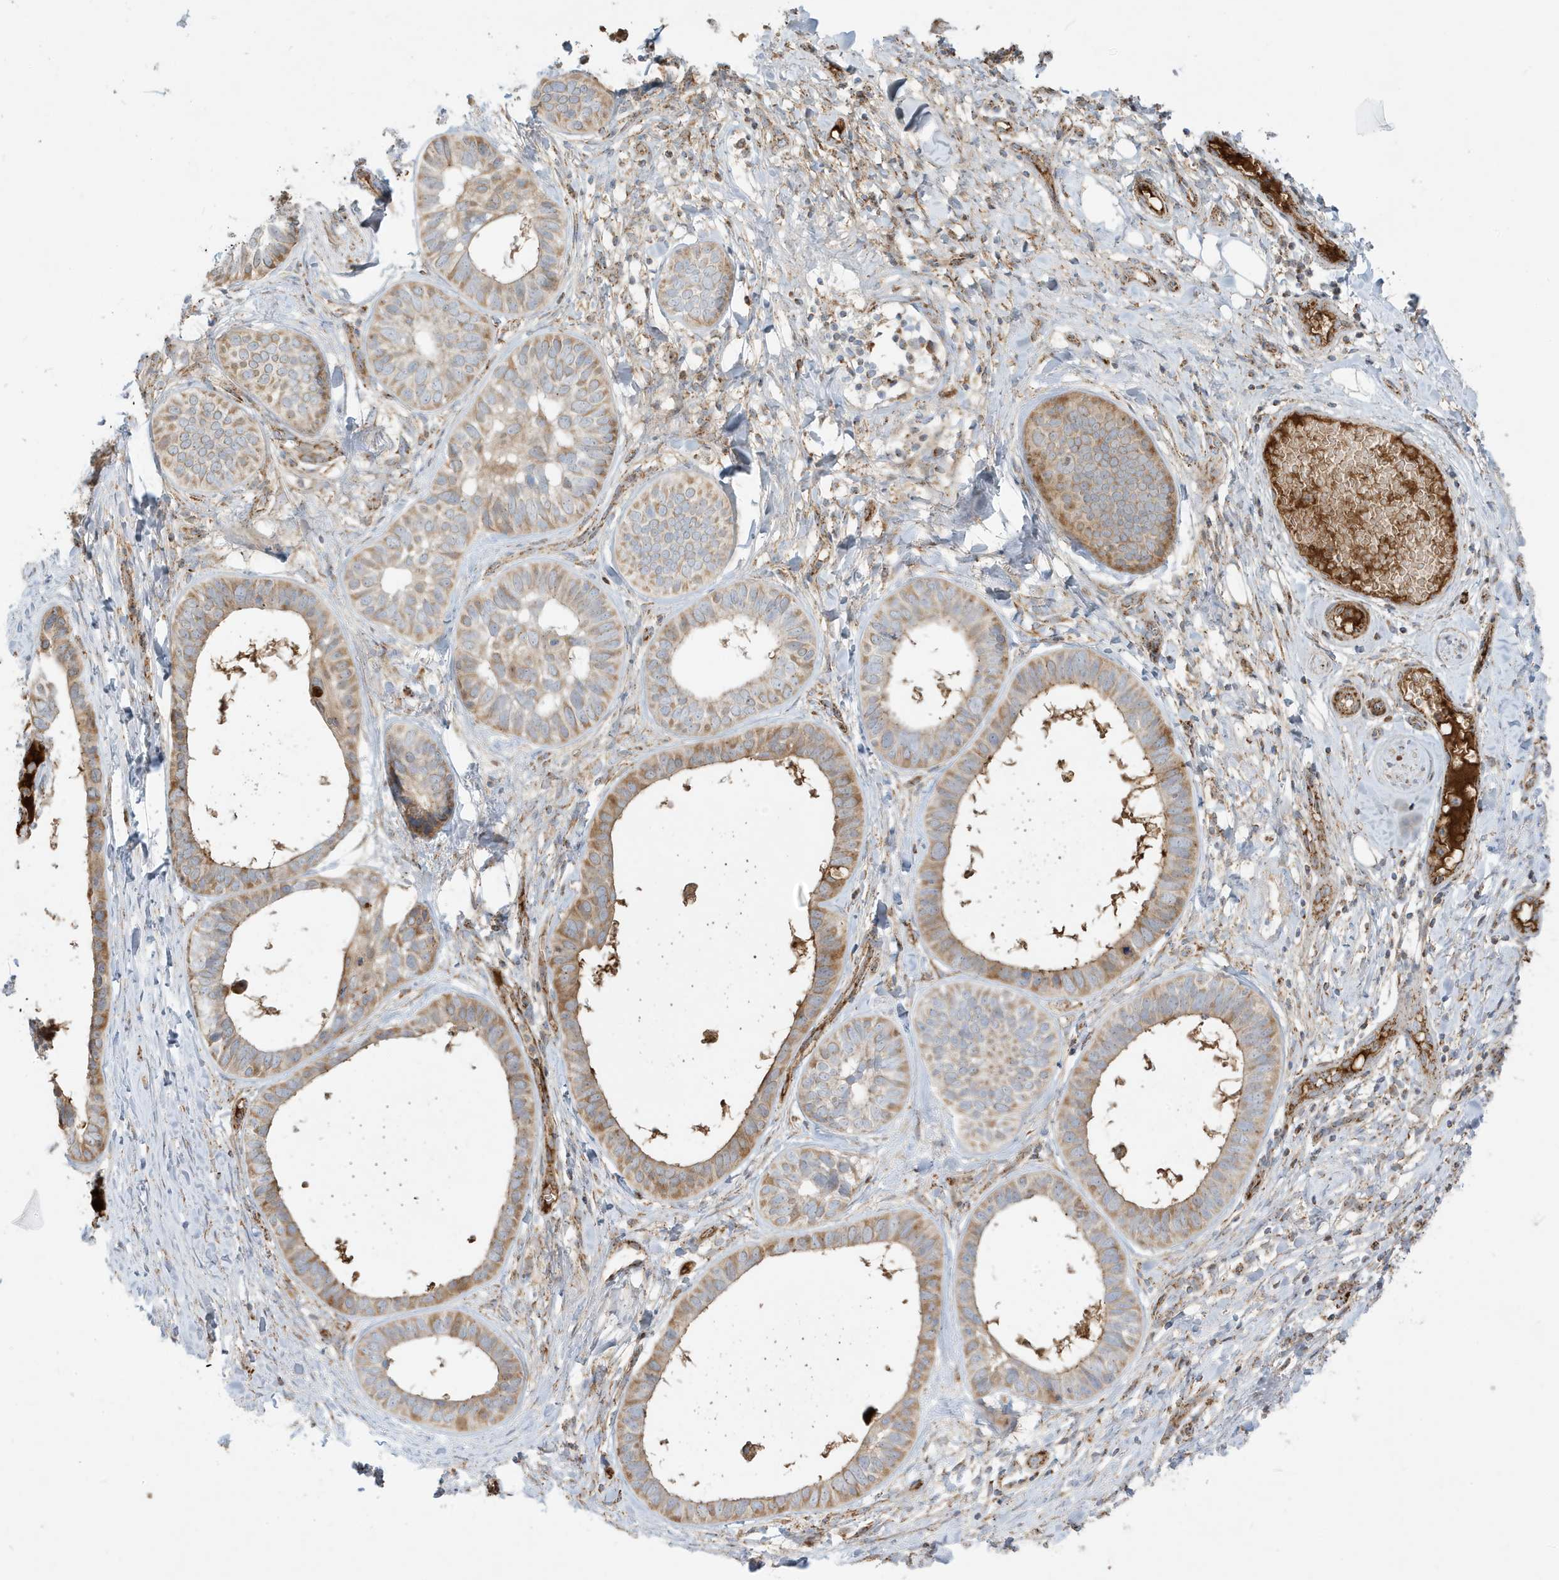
{"staining": {"intensity": "moderate", "quantity": ">75%", "location": "cytoplasmic/membranous"}, "tissue": "skin cancer", "cell_type": "Tumor cells", "image_type": "cancer", "snomed": [{"axis": "morphology", "description": "Basal cell carcinoma"}, {"axis": "topography", "description": "Skin"}], "caption": "A photomicrograph of skin cancer stained for a protein shows moderate cytoplasmic/membranous brown staining in tumor cells. (brown staining indicates protein expression, while blue staining denotes nuclei).", "gene": "IFT57", "patient": {"sex": "male", "age": 62}}